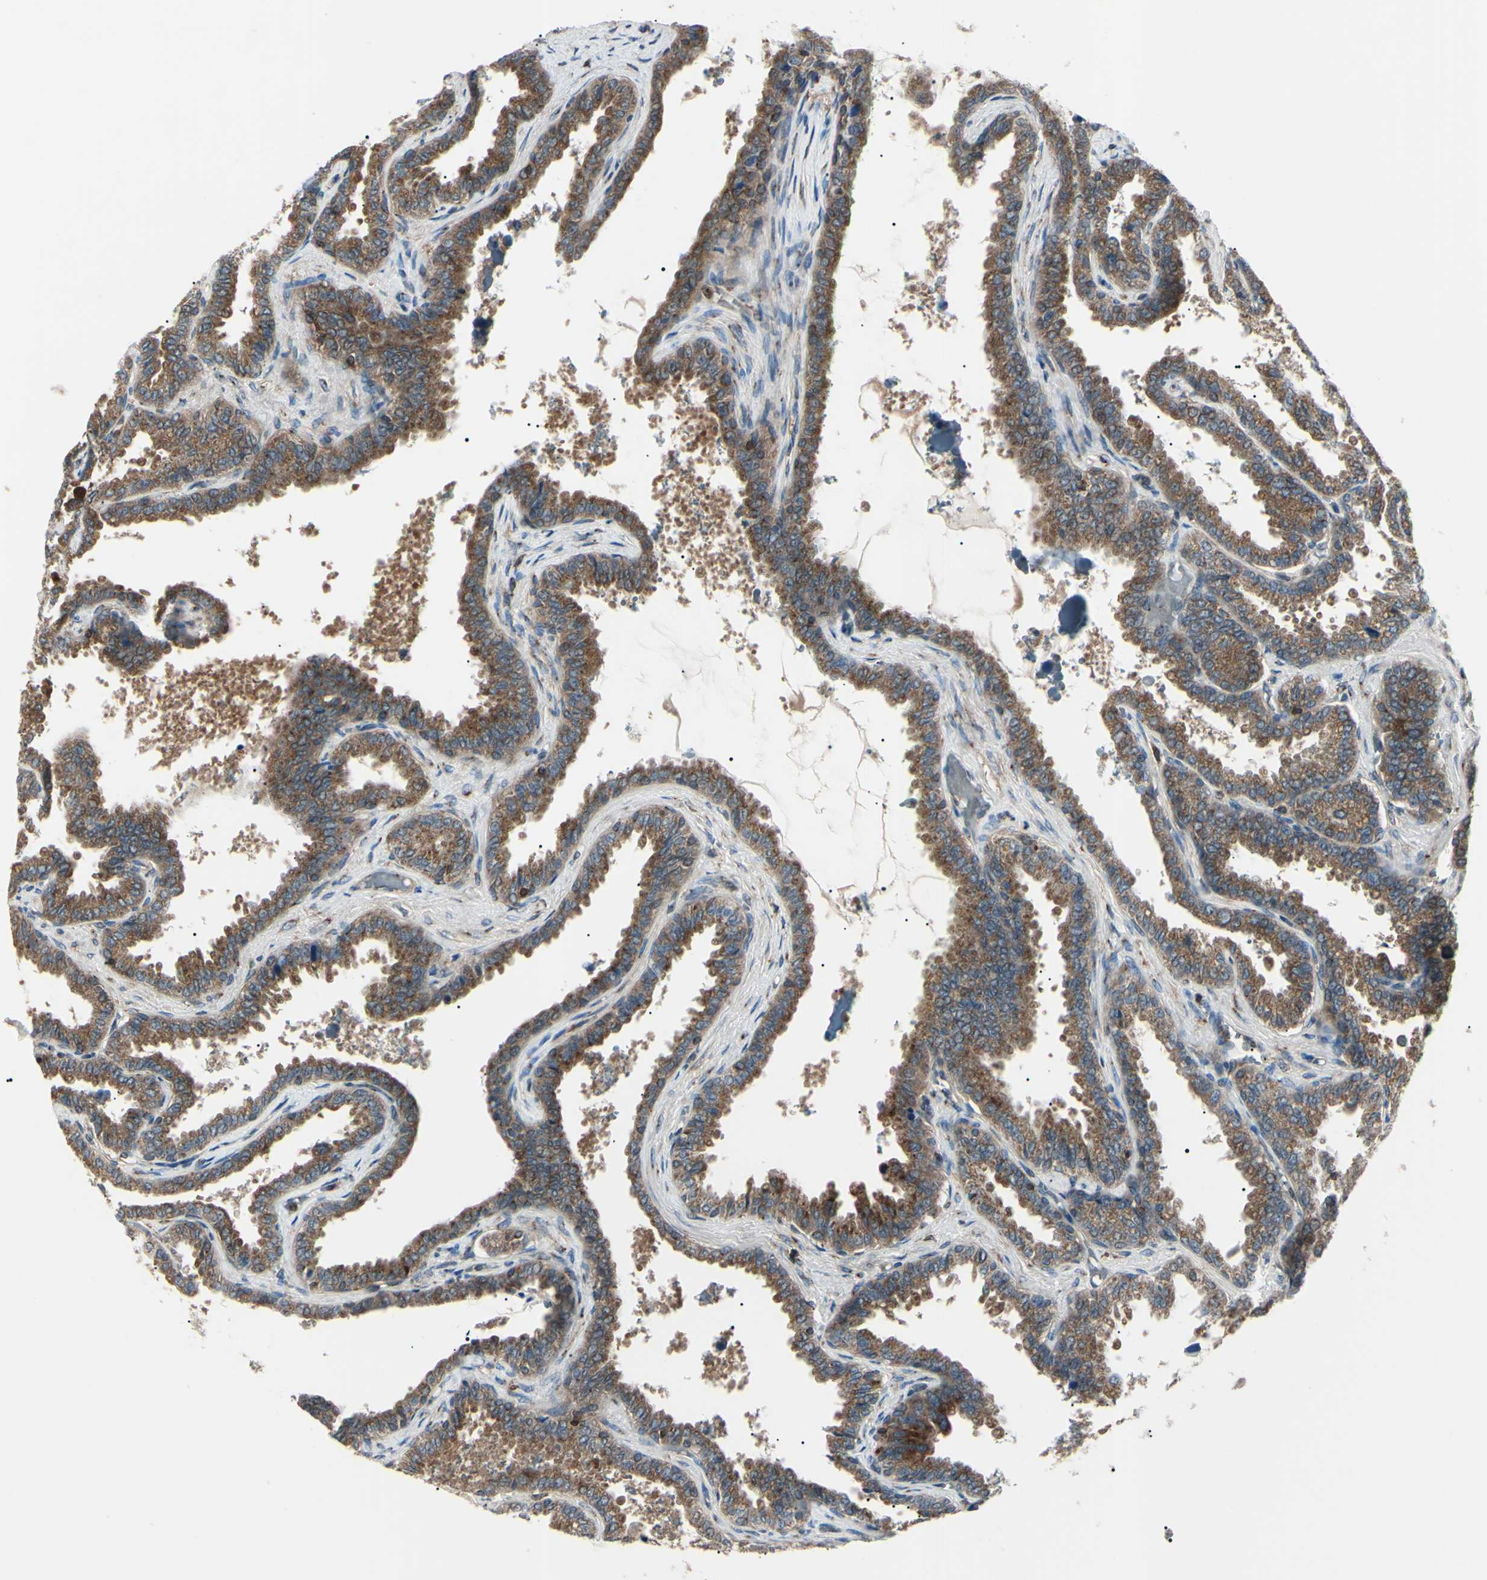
{"staining": {"intensity": "strong", "quantity": ">75%", "location": "cytoplasmic/membranous"}, "tissue": "seminal vesicle", "cell_type": "Glandular cells", "image_type": "normal", "snomed": [{"axis": "morphology", "description": "Normal tissue, NOS"}, {"axis": "topography", "description": "Seminal veicle"}], "caption": "This histopathology image demonstrates immunohistochemistry (IHC) staining of benign seminal vesicle, with high strong cytoplasmic/membranous staining in about >75% of glandular cells.", "gene": "MAPRE1", "patient": {"sex": "male", "age": 46}}